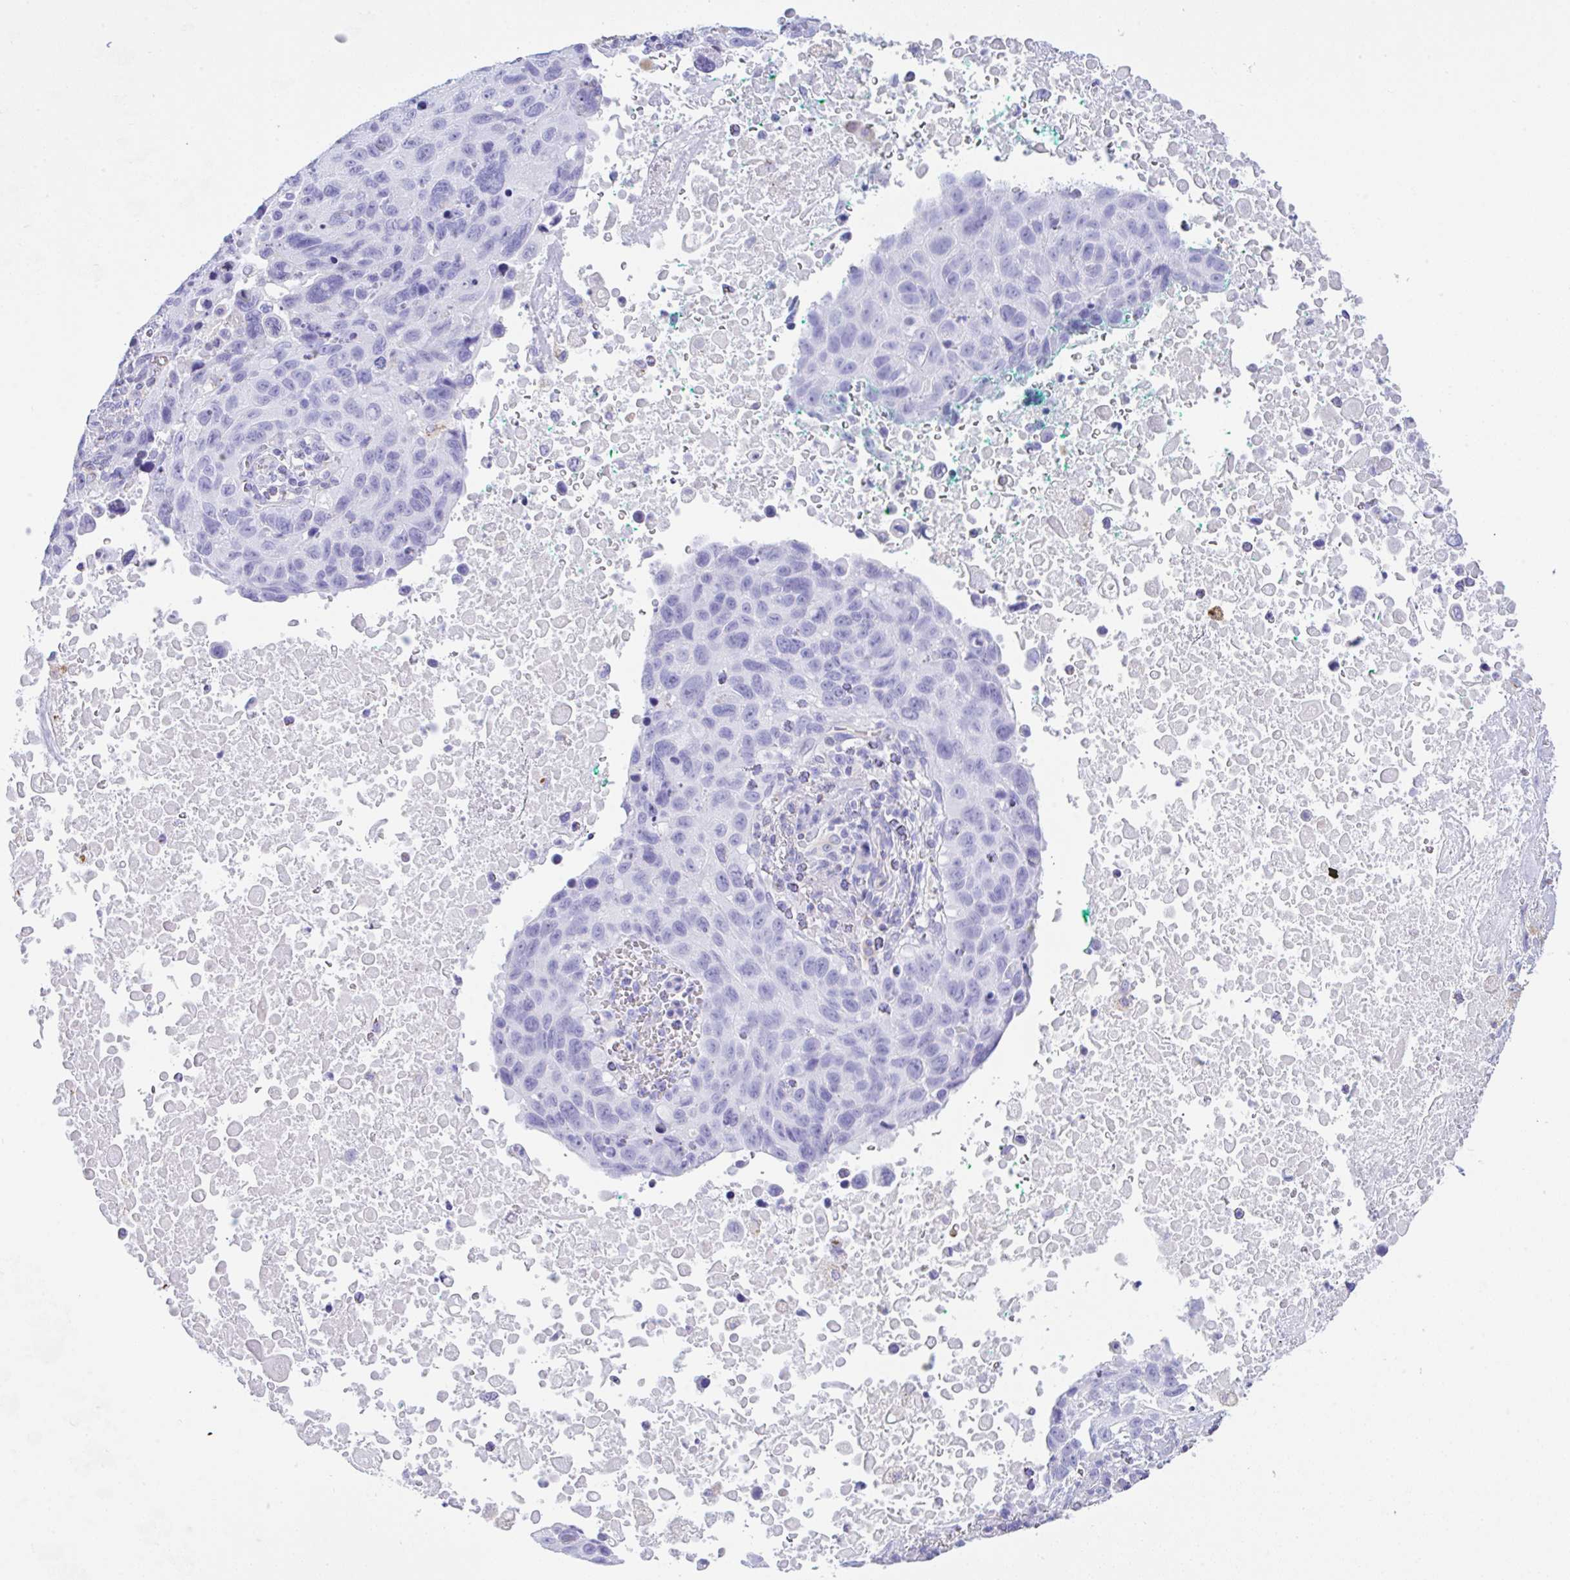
{"staining": {"intensity": "negative", "quantity": "none", "location": "none"}, "tissue": "lung cancer", "cell_type": "Tumor cells", "image_type": "cancer", "snomed": [{"axis": "morphology", "description": "Squamous cell carcinoma, NOS"}, {"axis": "topography", "description": "Lung"}], "caption": "The photomicrograph demonstrates no significant staining in tumor cells of lung squamous cell carcinoma.", "gene": "NDUFAF8", "patient": {"sex": "male", "age": 66}}